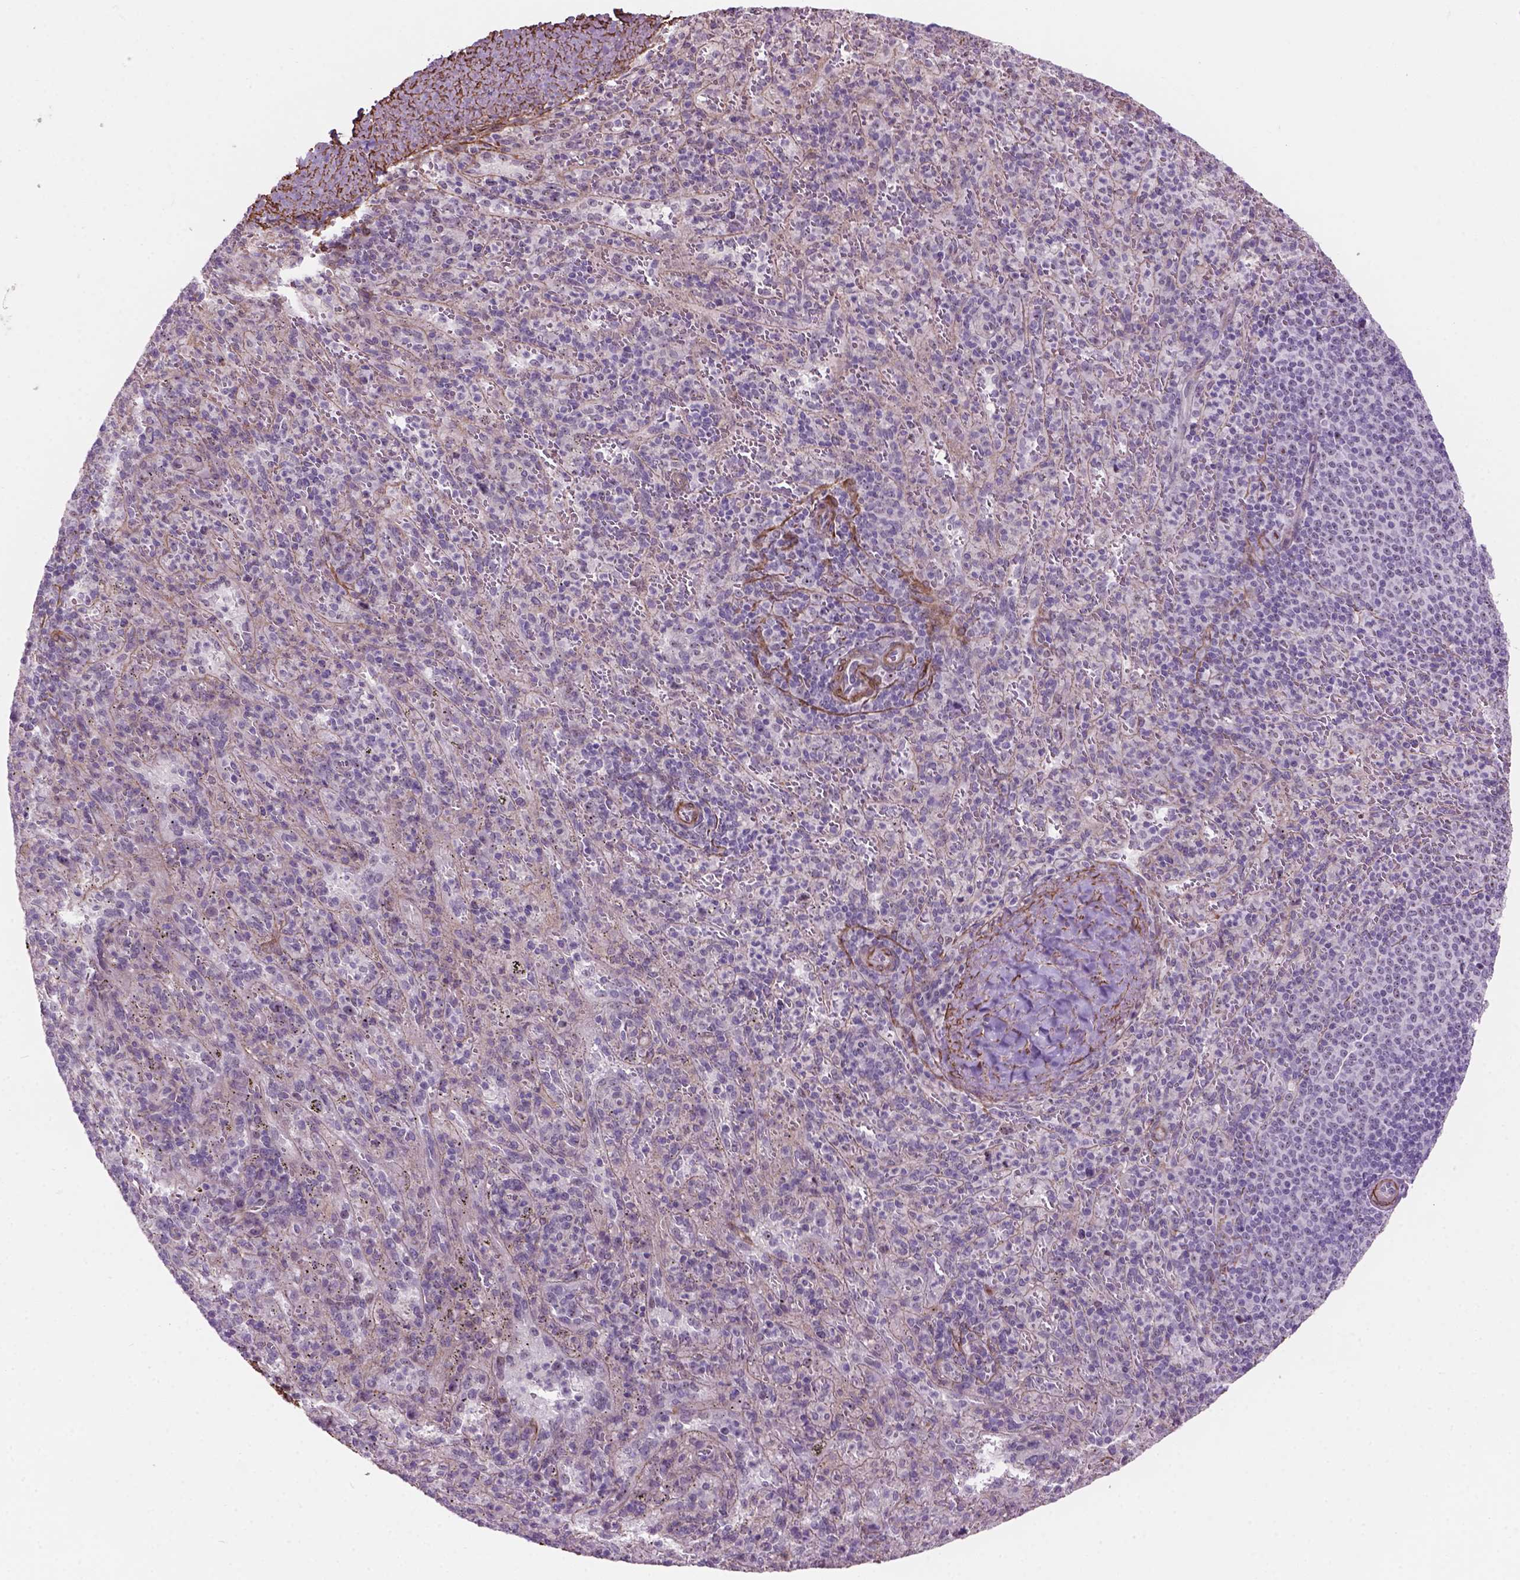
{"staining": {"intensity": "moderate", "quantity": "<25%", "location": "nuclear"}, "tissue": "spleen", "cell_type": "Cells in red pulp", "image_type": "normal", "snomed": [{"axis": "morphology", "description": "Normal tissue, NOS"}, {"axis": "topography", "description": "Spleen"}], "caption": "The image demonstrates staining of normal spleen, revealing moderate nuclear protein expression (brown color) within cells in red pulp.", "gene": "RRS1", "patient": {"sex": "male", "age": 57}}